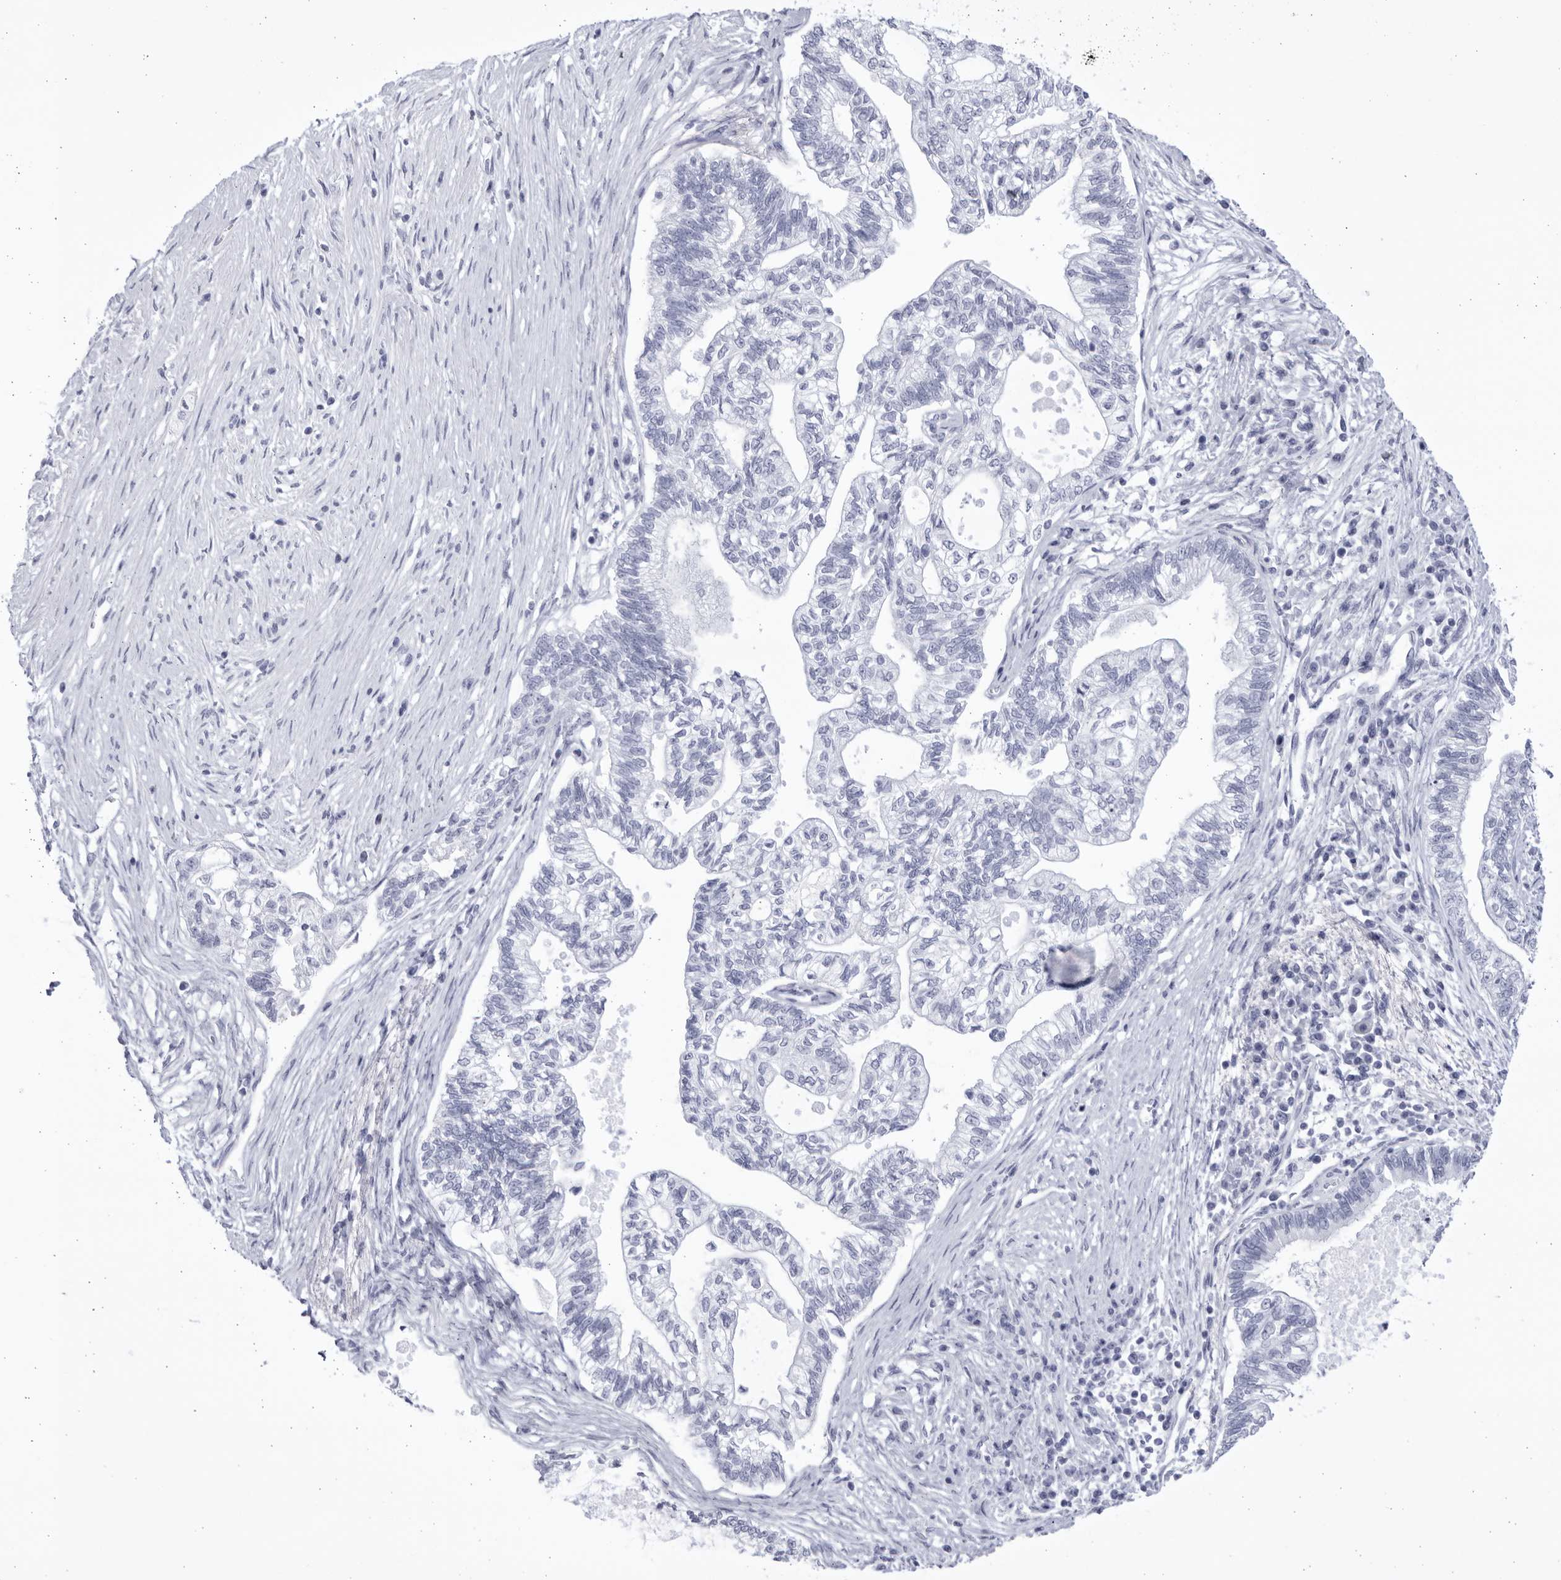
{"staining": {"intensity": "negative", "quantity": "none", "location": "none"}, "tissue": "pancreatic cancer", "cell_type": "Tumor cells", "image_type": "cancer", "snomed": [{"axis": "morphology", "description": "Adenocarcinoma, NOS"}, {"axis": "topography", "description": "Pancreas"}], "caption": "The micrograph exhibits no significant positivity in tumor cells of adenocarcinoma (pancreatic).", "gene": "CCDC181", "patient": {"sex": "male", "age": 72}}